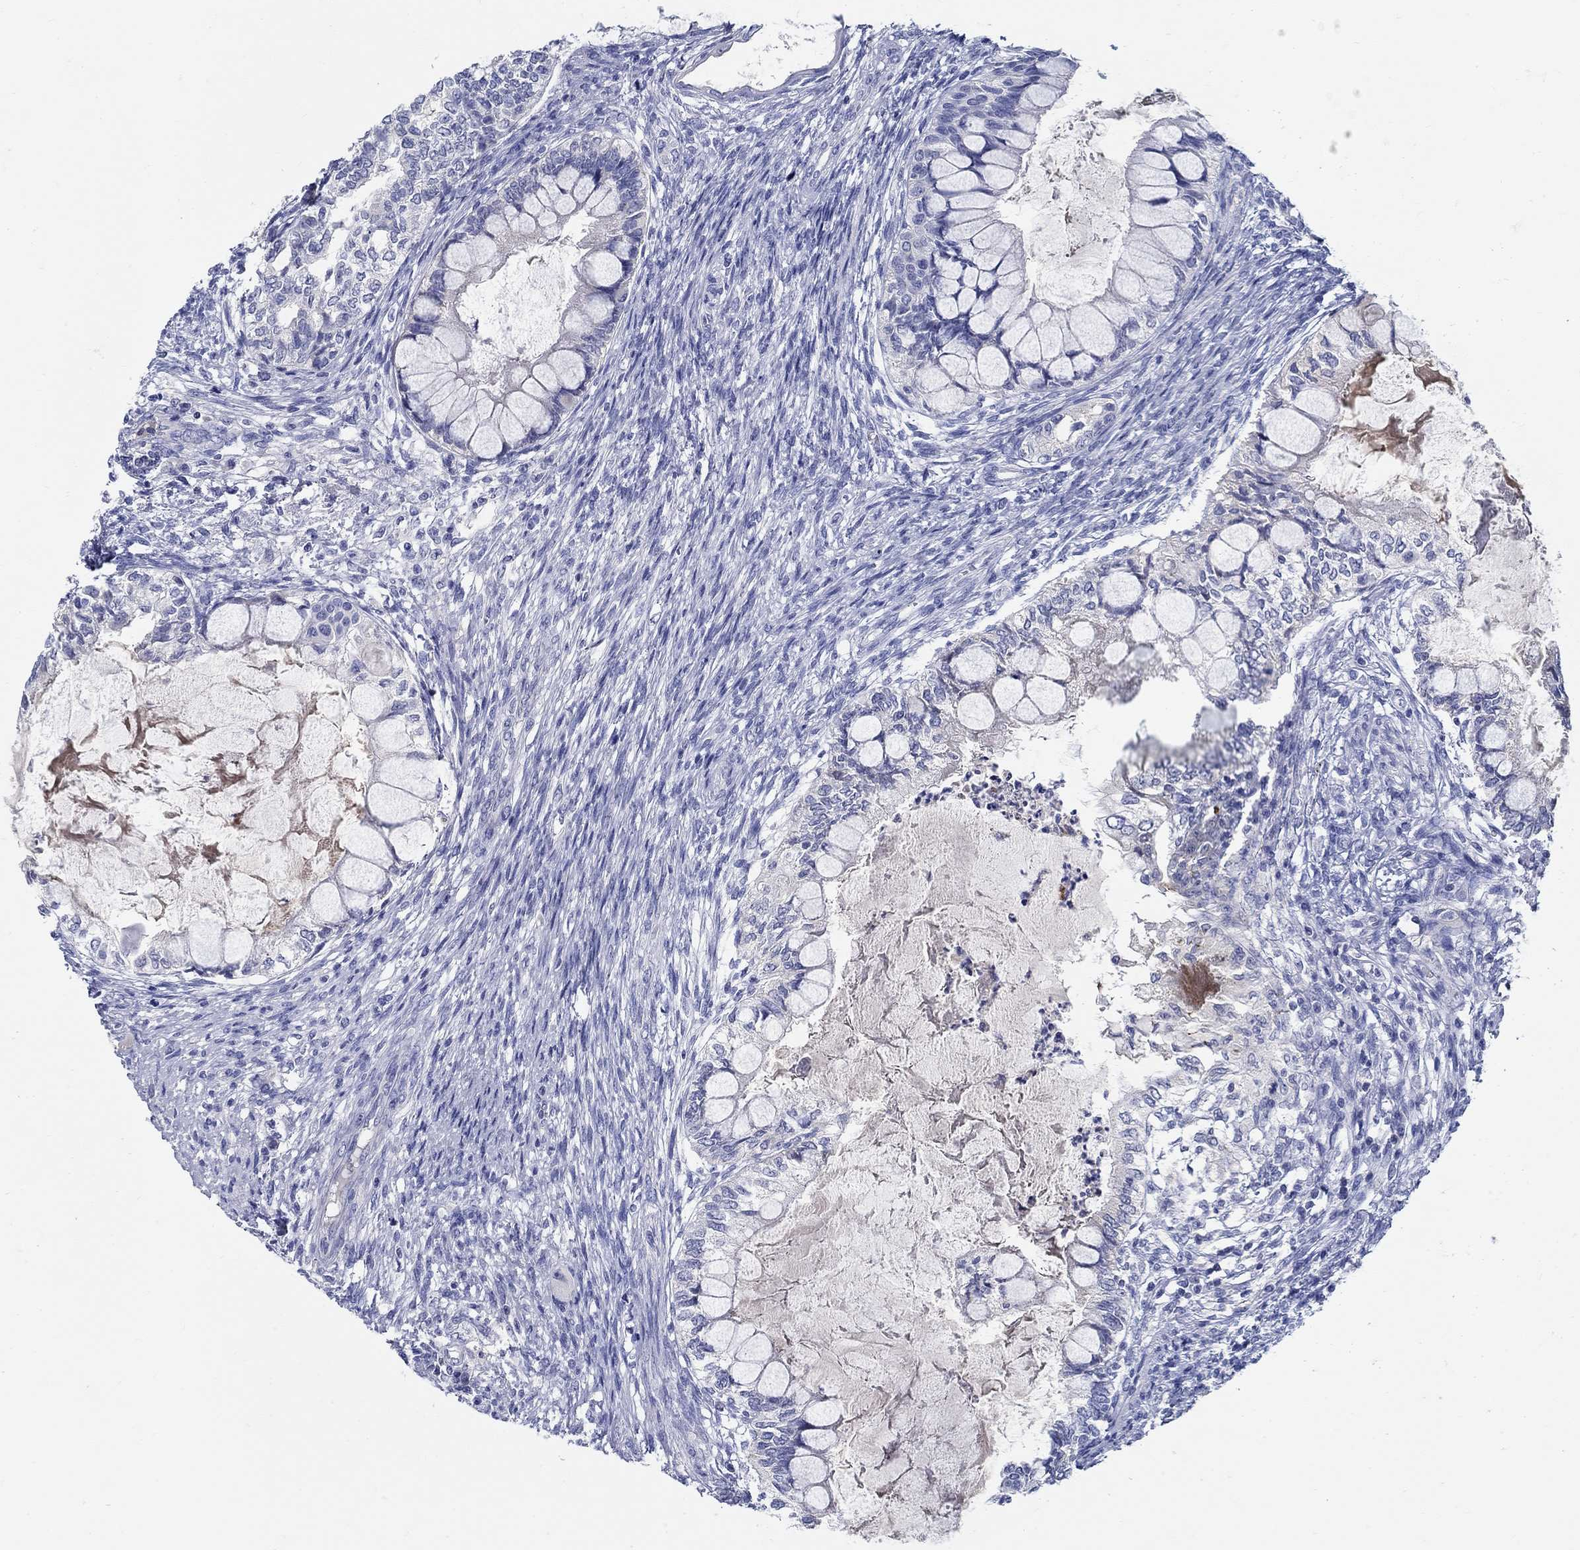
{"staining": {"intensity": "negative", "quantity": "none", "location": "none"}, "tissue": "testis cancer", "cell_type": "Tumor cells", "image_type": "cancer", "snomed": [{"axis": "morphology", "description": "Seminoma, NOS"}, {"axis": "morphology", "description": "Carcinoma, Embryonal, NOS"}, {"axis": "topography", "description": "Testis"}], "caption": "The image demonstrates no staining of tumor cells in testis embryonal carcinoma.", "gene": "CRYGD", "patient": {"sex": "male", "age": 41}}